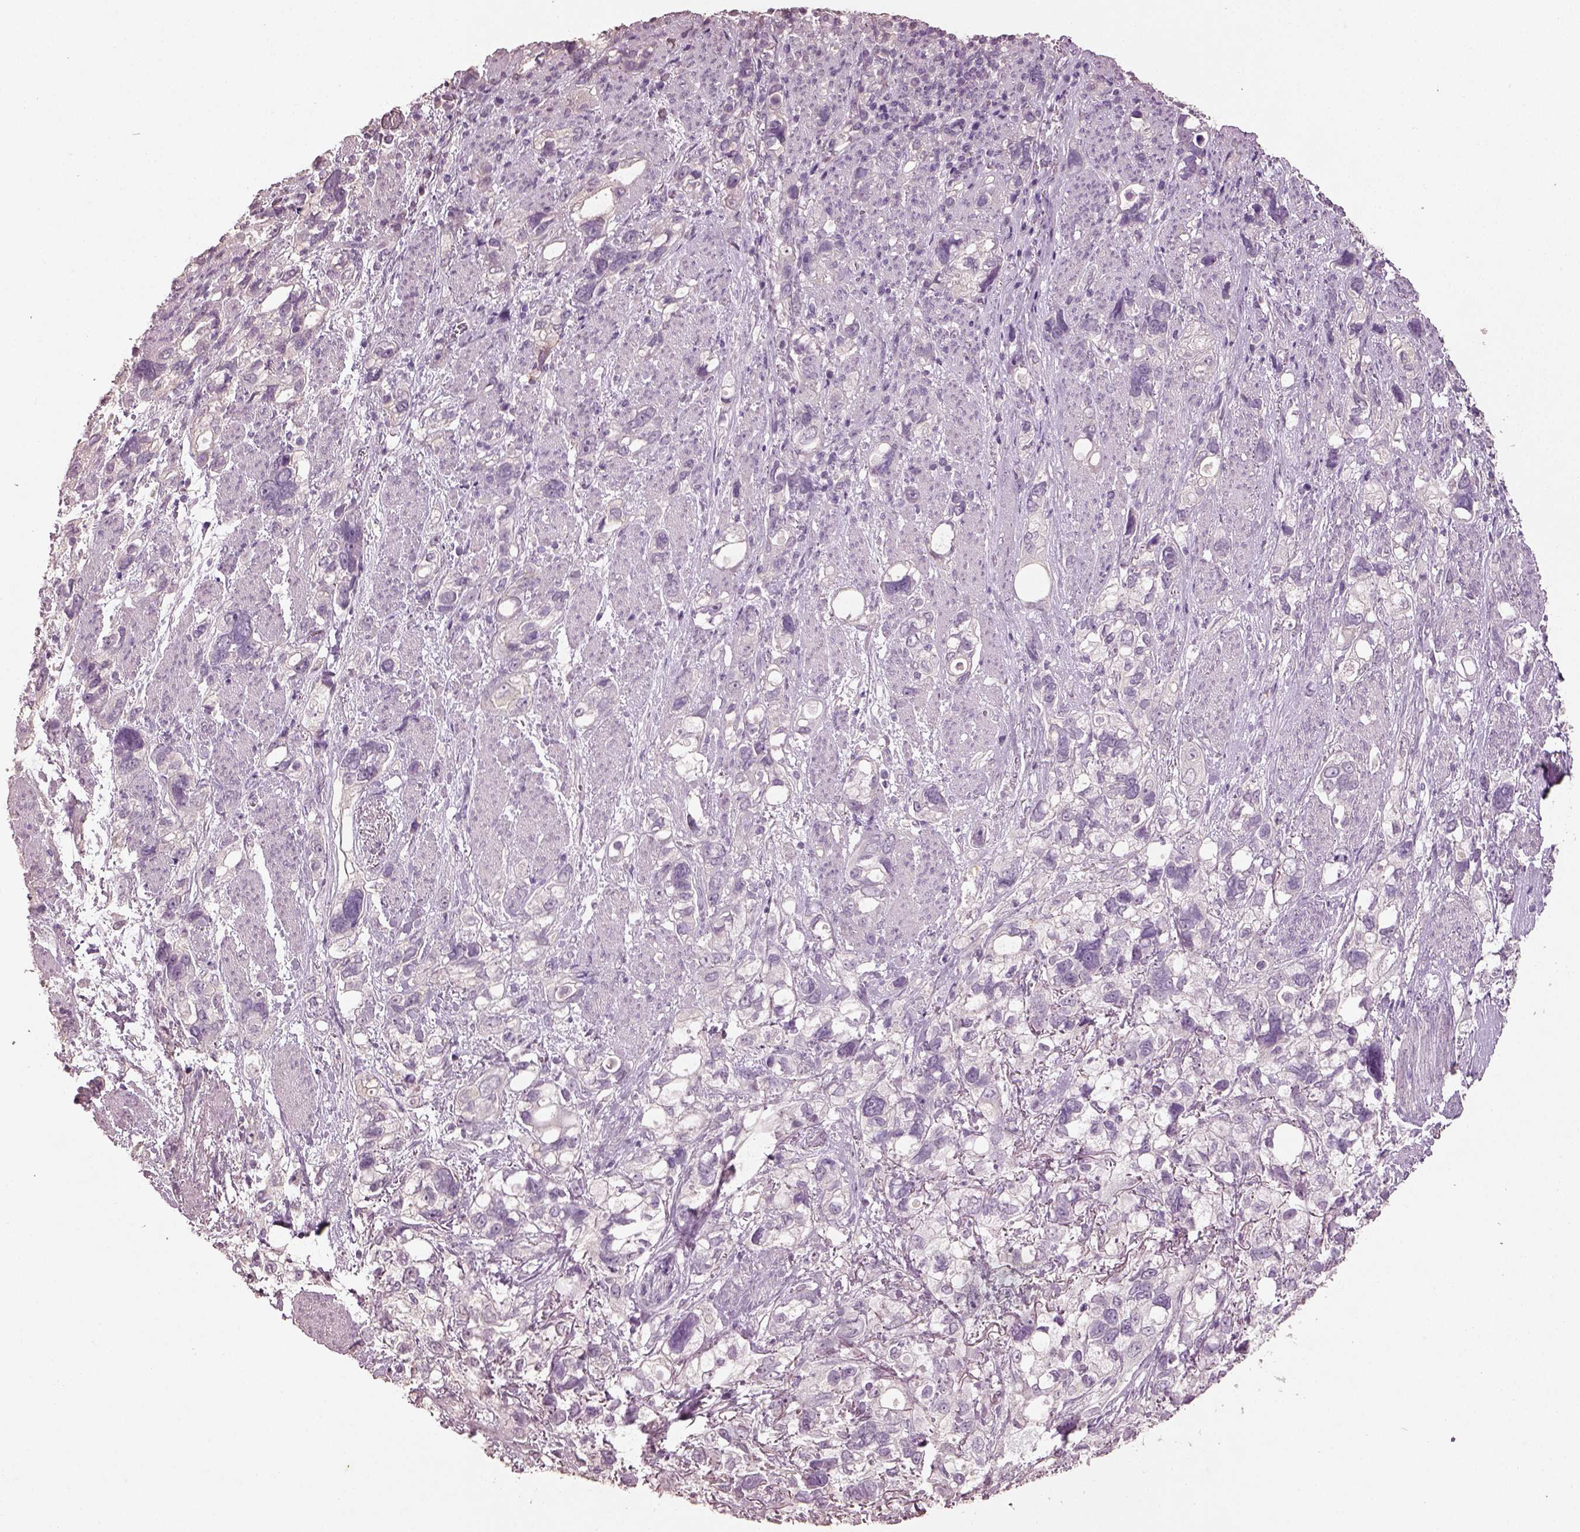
{"staining": {"intensity": "negative", "quantity": "none", "location": "none"}, "tissue": "stomach cancer", "cell_type": "Tumor cells", "image_type": "cancer", "snomed": [{"axis": "morphology", "description": "Adenocarcinoma, NOS"}, {"axis": "topography", "description": "Stomach, upper"}], "caption": "Stomach cancer was stained to show a protein in brown. There is no significant expression in tumor cells.", "gene": "KCNIP3", "patient": {"sex": "female", "age": 81}}